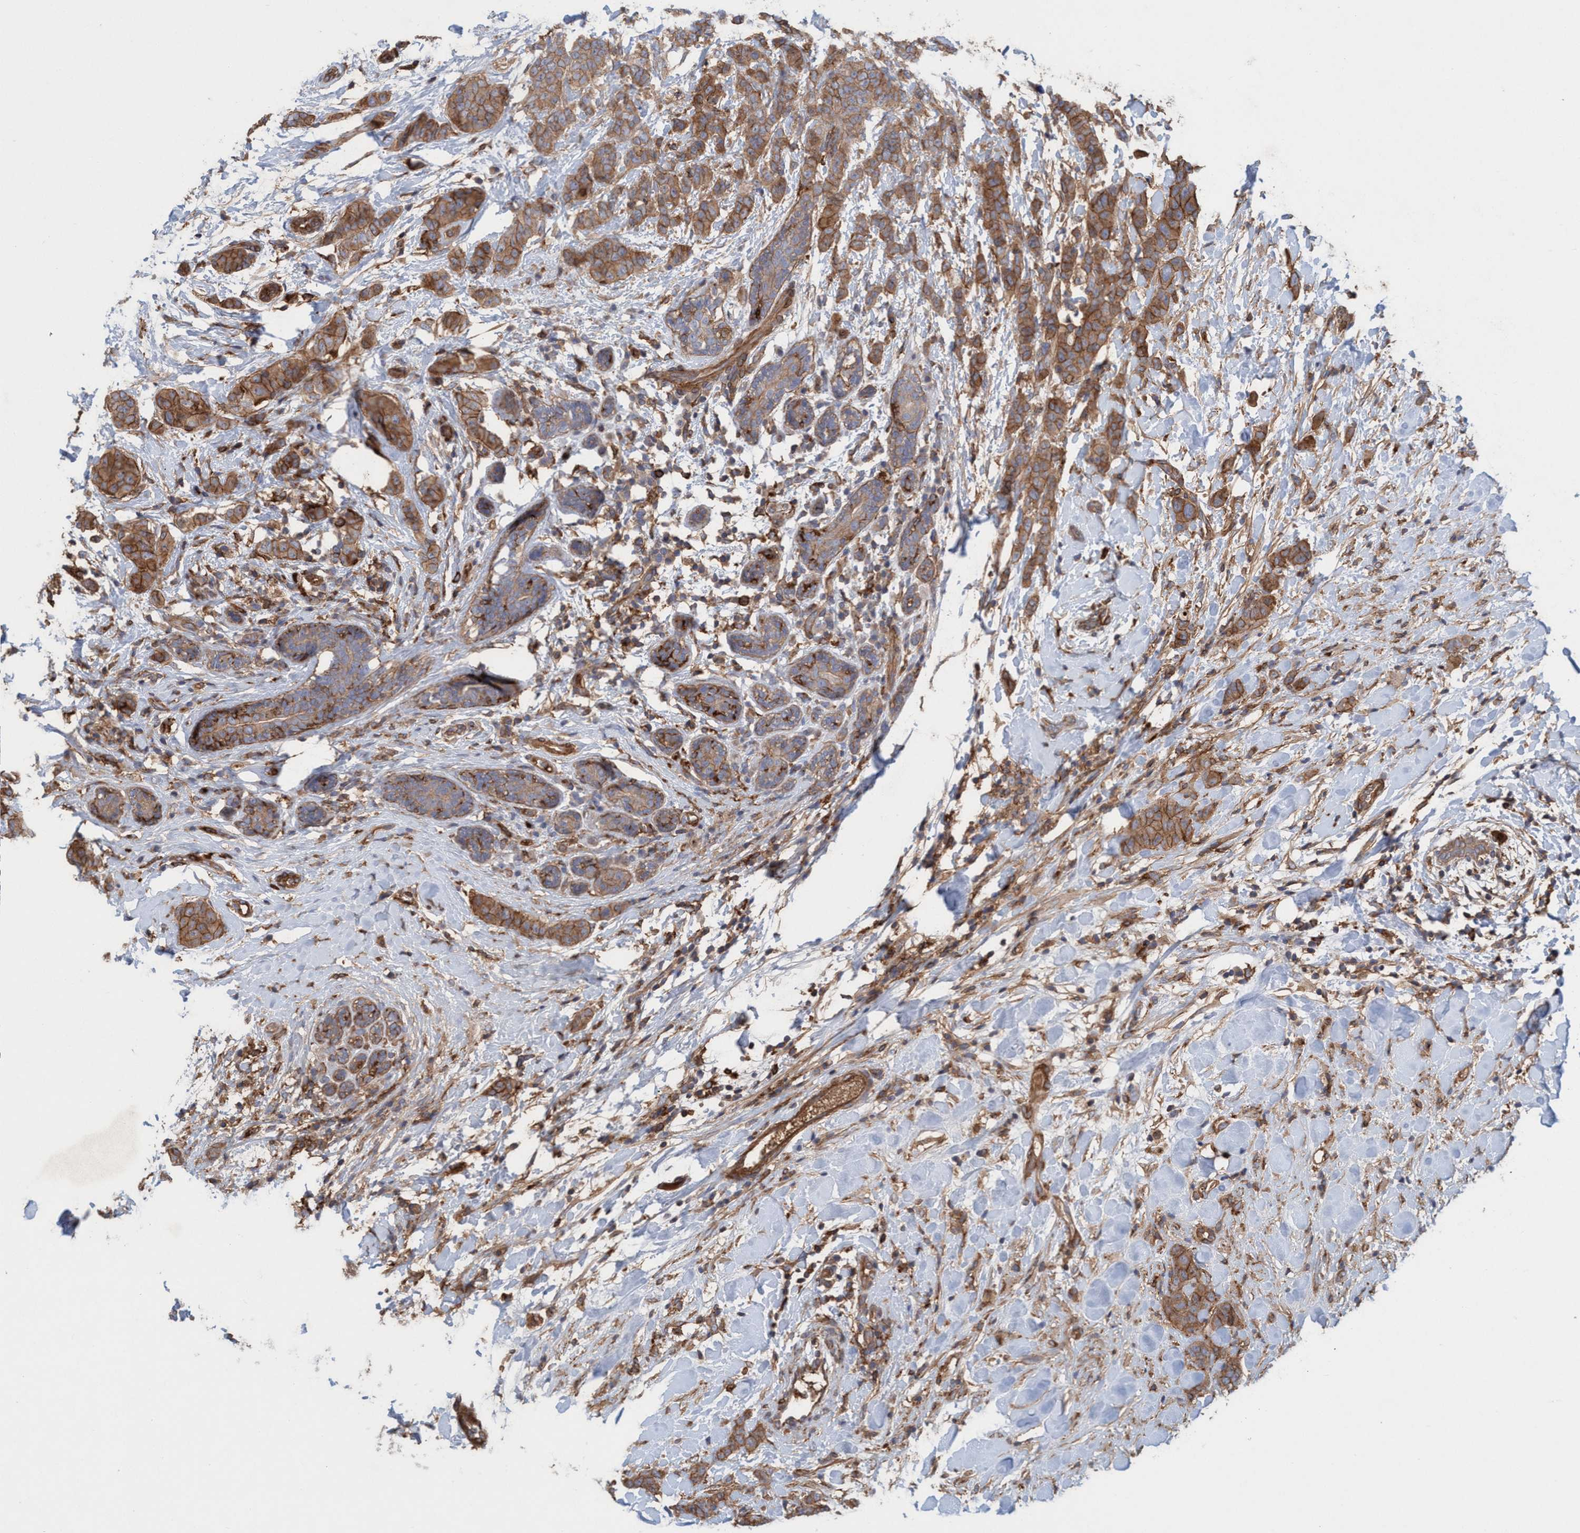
{"staining": {"intensity": "moderate", "quantity": ">75%", "location": "cytoplasmic/membranous"}, "tissue": "breast cancer", "cell_type": "Tumor cells", "image_type": "cancer", "snomed": [{"axis": "morphology", "description": "Normal tissue, NOS"}, {"axis": "morphology", "description": "Duct carcinoma"}, {"axis": "topography", "description": "Breast"}], "caption": "Protein staining of breast invasive ductal carcinoma tissue demonstrates moderate cytoplasmic/membranous expression in approximately >75% of tumor cells.", "gene": "SPECC1", "patient": {"sex": "female", "age": 40}}